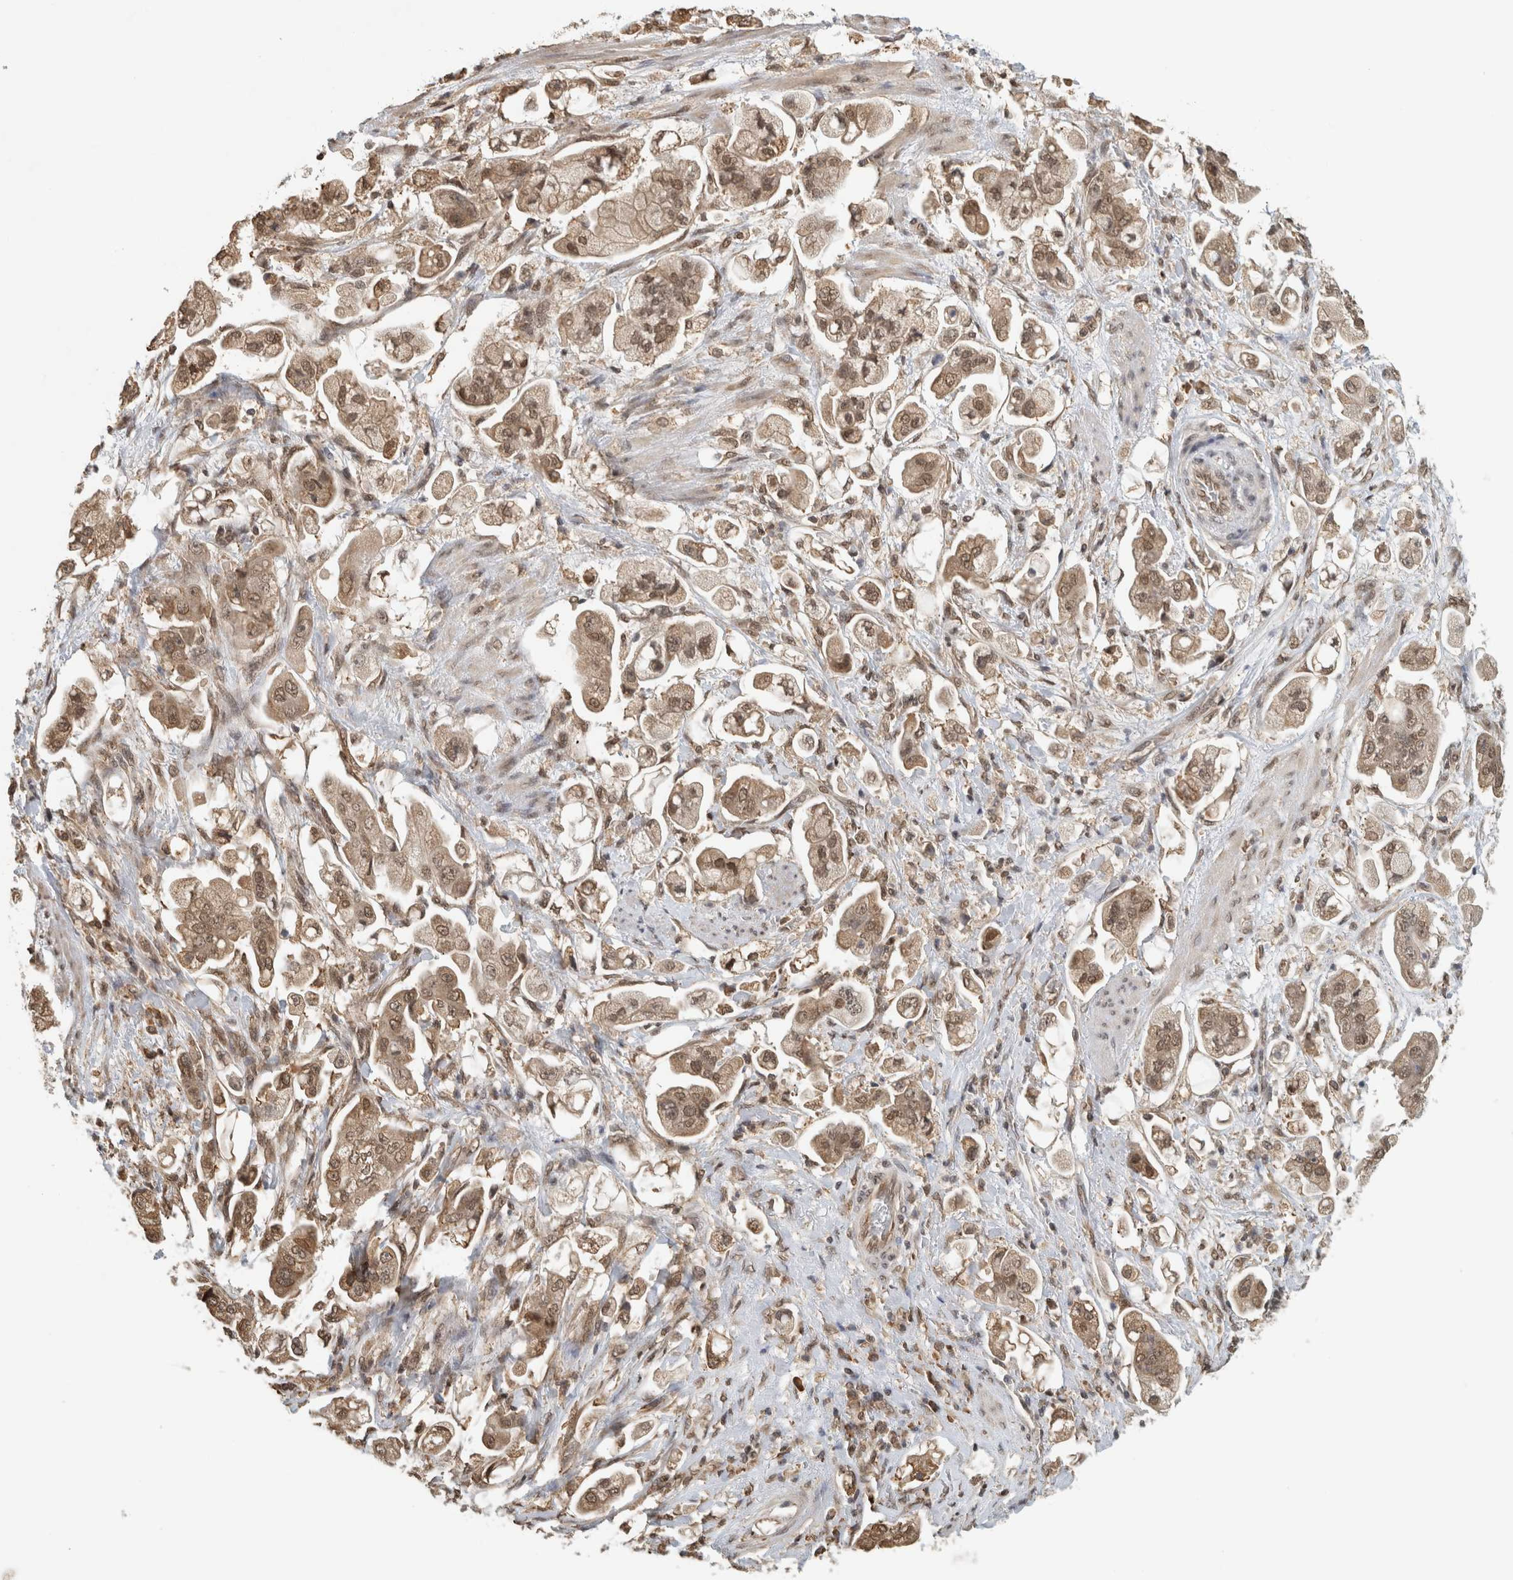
{"staining": {"intensity": "moderate", "quantity": ">75%", "location": "cytoplasmic/membranous,nuclear"}, "tissue": "stomach cancer", "cell_type": "Tumor cells", "image_type": "cancer", "snomed": [{"axis": "morphology", "description": "Adenocarcinoma, NOS"}, {"axis": "topography", "description": "Stomach"}], "caption": "Adenocarcinoma (stomach) tissue demonstrates moderate cytoplasmic/membranous and nuclear staining in approximately >75% of tumor cells", "gene": "C1orf21", "patient": {"sex": "male", "age": 62}}